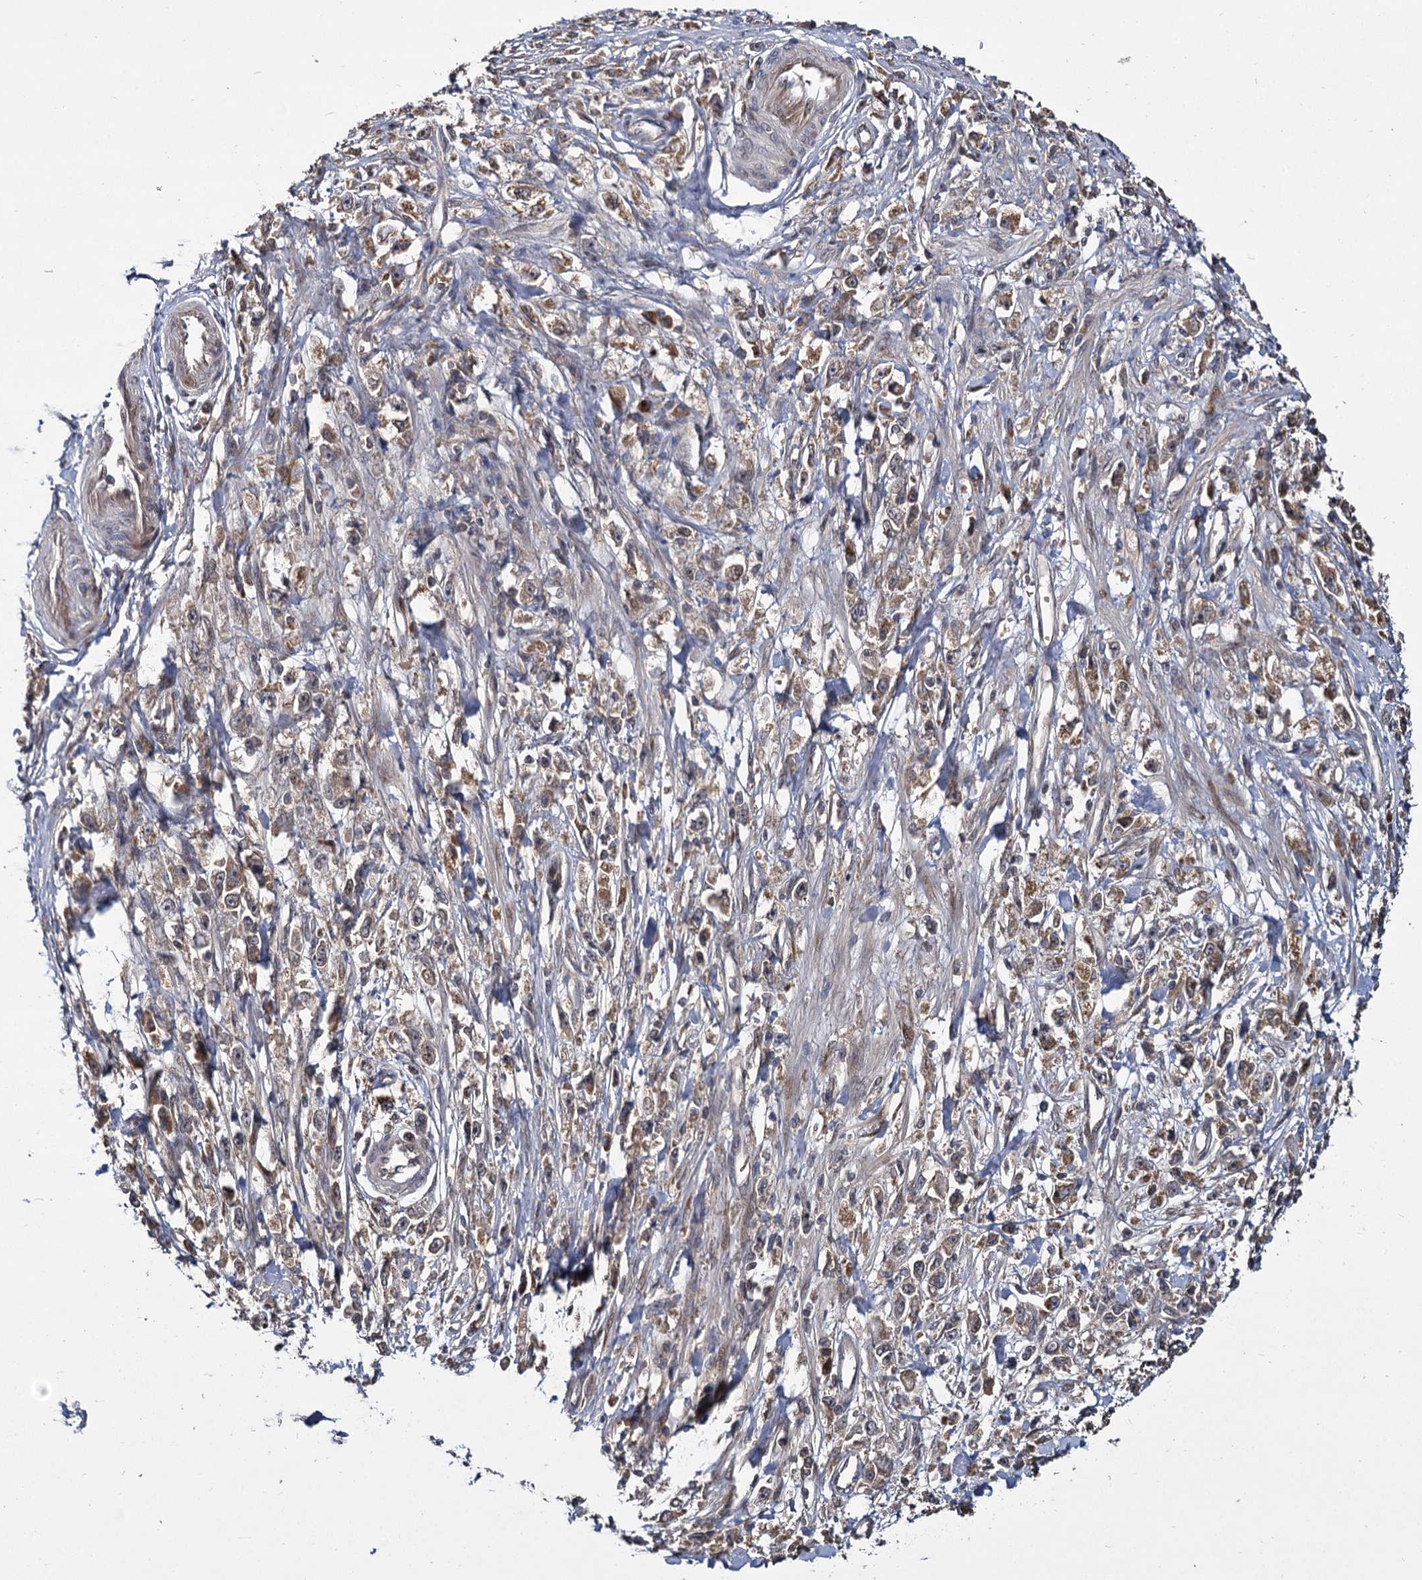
{"staining": {"intensity": "weak", "quantity": ">75%", "location": "cytoplasmic/membranous"}, "tissue": "stomach cancer", "cell_type": "Tumor cells", "image_type": "cancer", "snomed": [{"axis": "morphology", "description": "Adenocarcinoma, NOS"}, {"axis": "topography", "description": "Stomach"}], "caption": "An immunohistochemistry (IHC) histopathology image of tumor tissue is shown. Protein staining in brown highlights weak cytoplasmic/membranous positivity in adenocarcinoma (stomach) within tumor cells.", "gene": "INPPL1", "patient": {"sex": "female", "age": 59}}